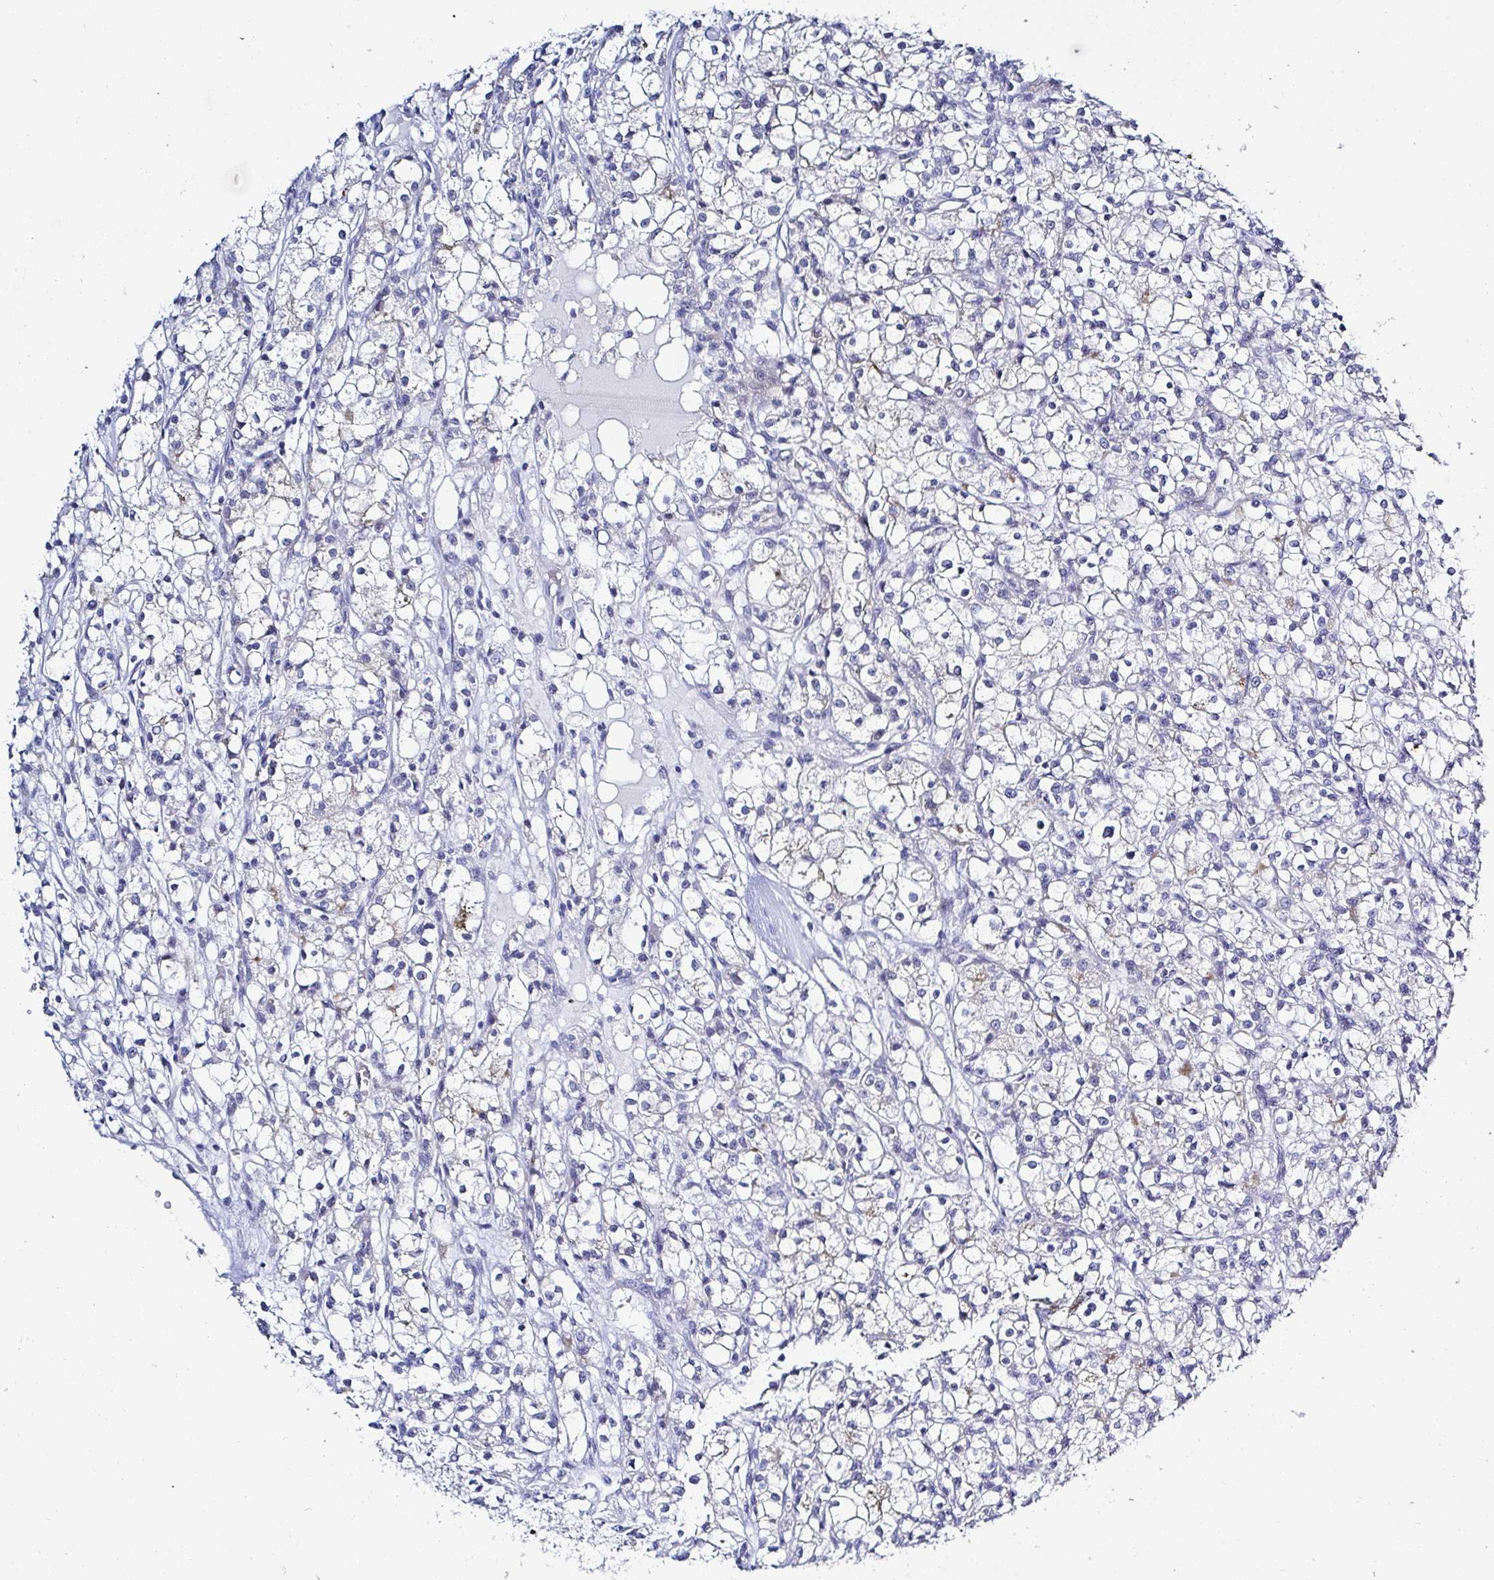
{"staining": {"intensity": "negative", "quantity": "none", "location": "none"}, "tissue": "renal cancer", "cell_type": "Tumor cells", "image_type": "cancer", "snomed": [{"axis": "morphology", "description": "Adenocarcinoma, NOS"}, {"axis": "topography", "description": "Kidney"}], "caption": "Protein analysis of renal cancer exhibits no significant positivity in tumor cells. Brightfield microscopy of immunohistochemistry stained with DAB (brown) and hematoxylin (blue), captured at high magnification.", "gene": "OR10K1", "patient": {"sex": "female", "age": 59}}